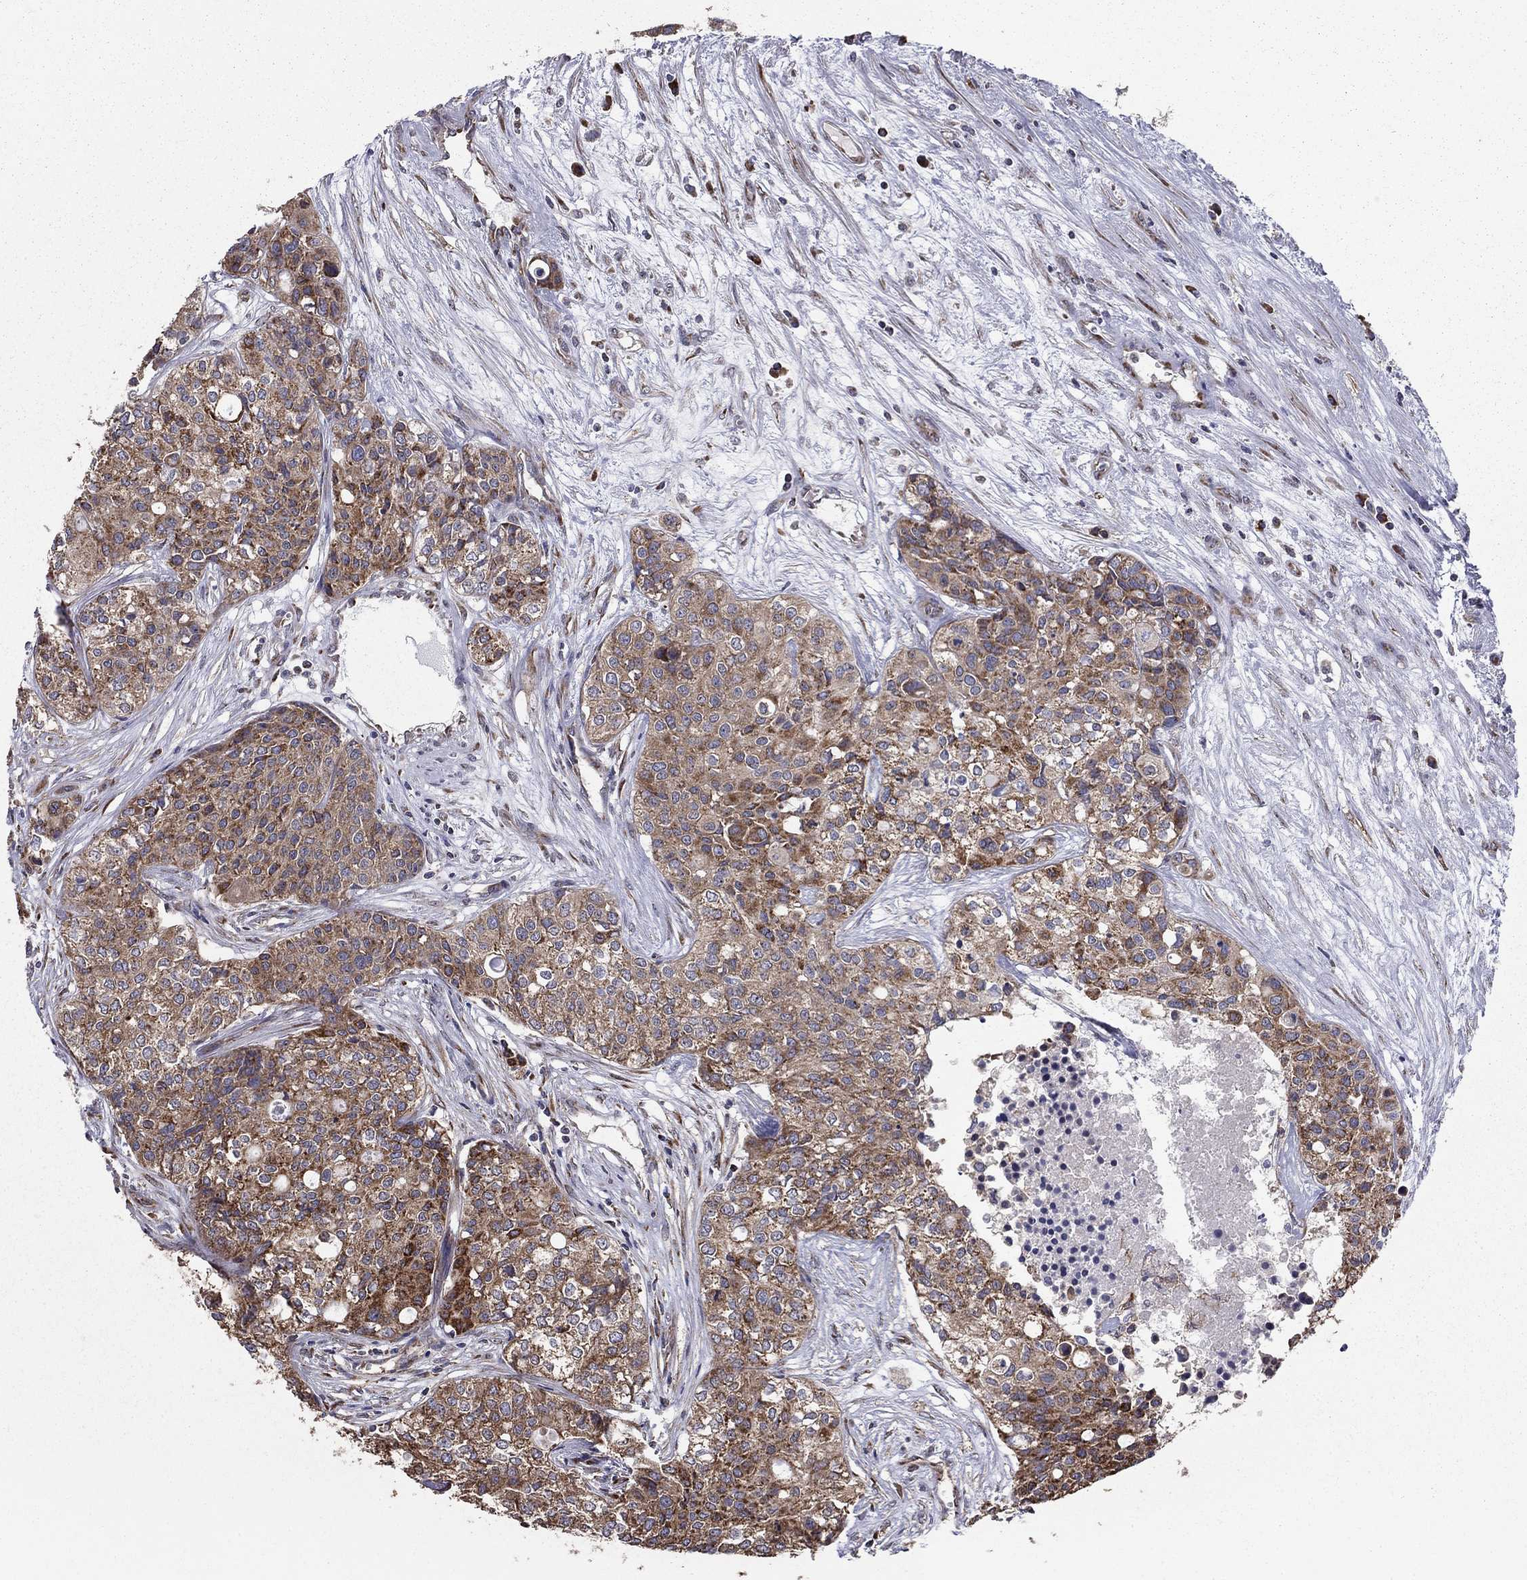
{"staining": {"intensity": "moderate", "quantity": ">75%", "location": "cytoplasmic/membranous"}, "tissue": "carcinoid", "cell_type": "Tumor cells", "image_type": "cancer", "snomed": [{"axis": "morphology", "description": "Carcinoid, malignant, NOS"}, {"axis": "topography", "description": "Colon"}], "caption": "IHC photomicrograph of neoplastic tissue: human carcinoid (malignant) stained using IHC reveals medium levels of moderate protein expression localized specifically in the cytoplasmic/membranous of tumor cells, appearing as a cytoplasmic/membranous brown color.", "gene": "NKIRAS1", "patient": {"sex": "male", "age": 81}}